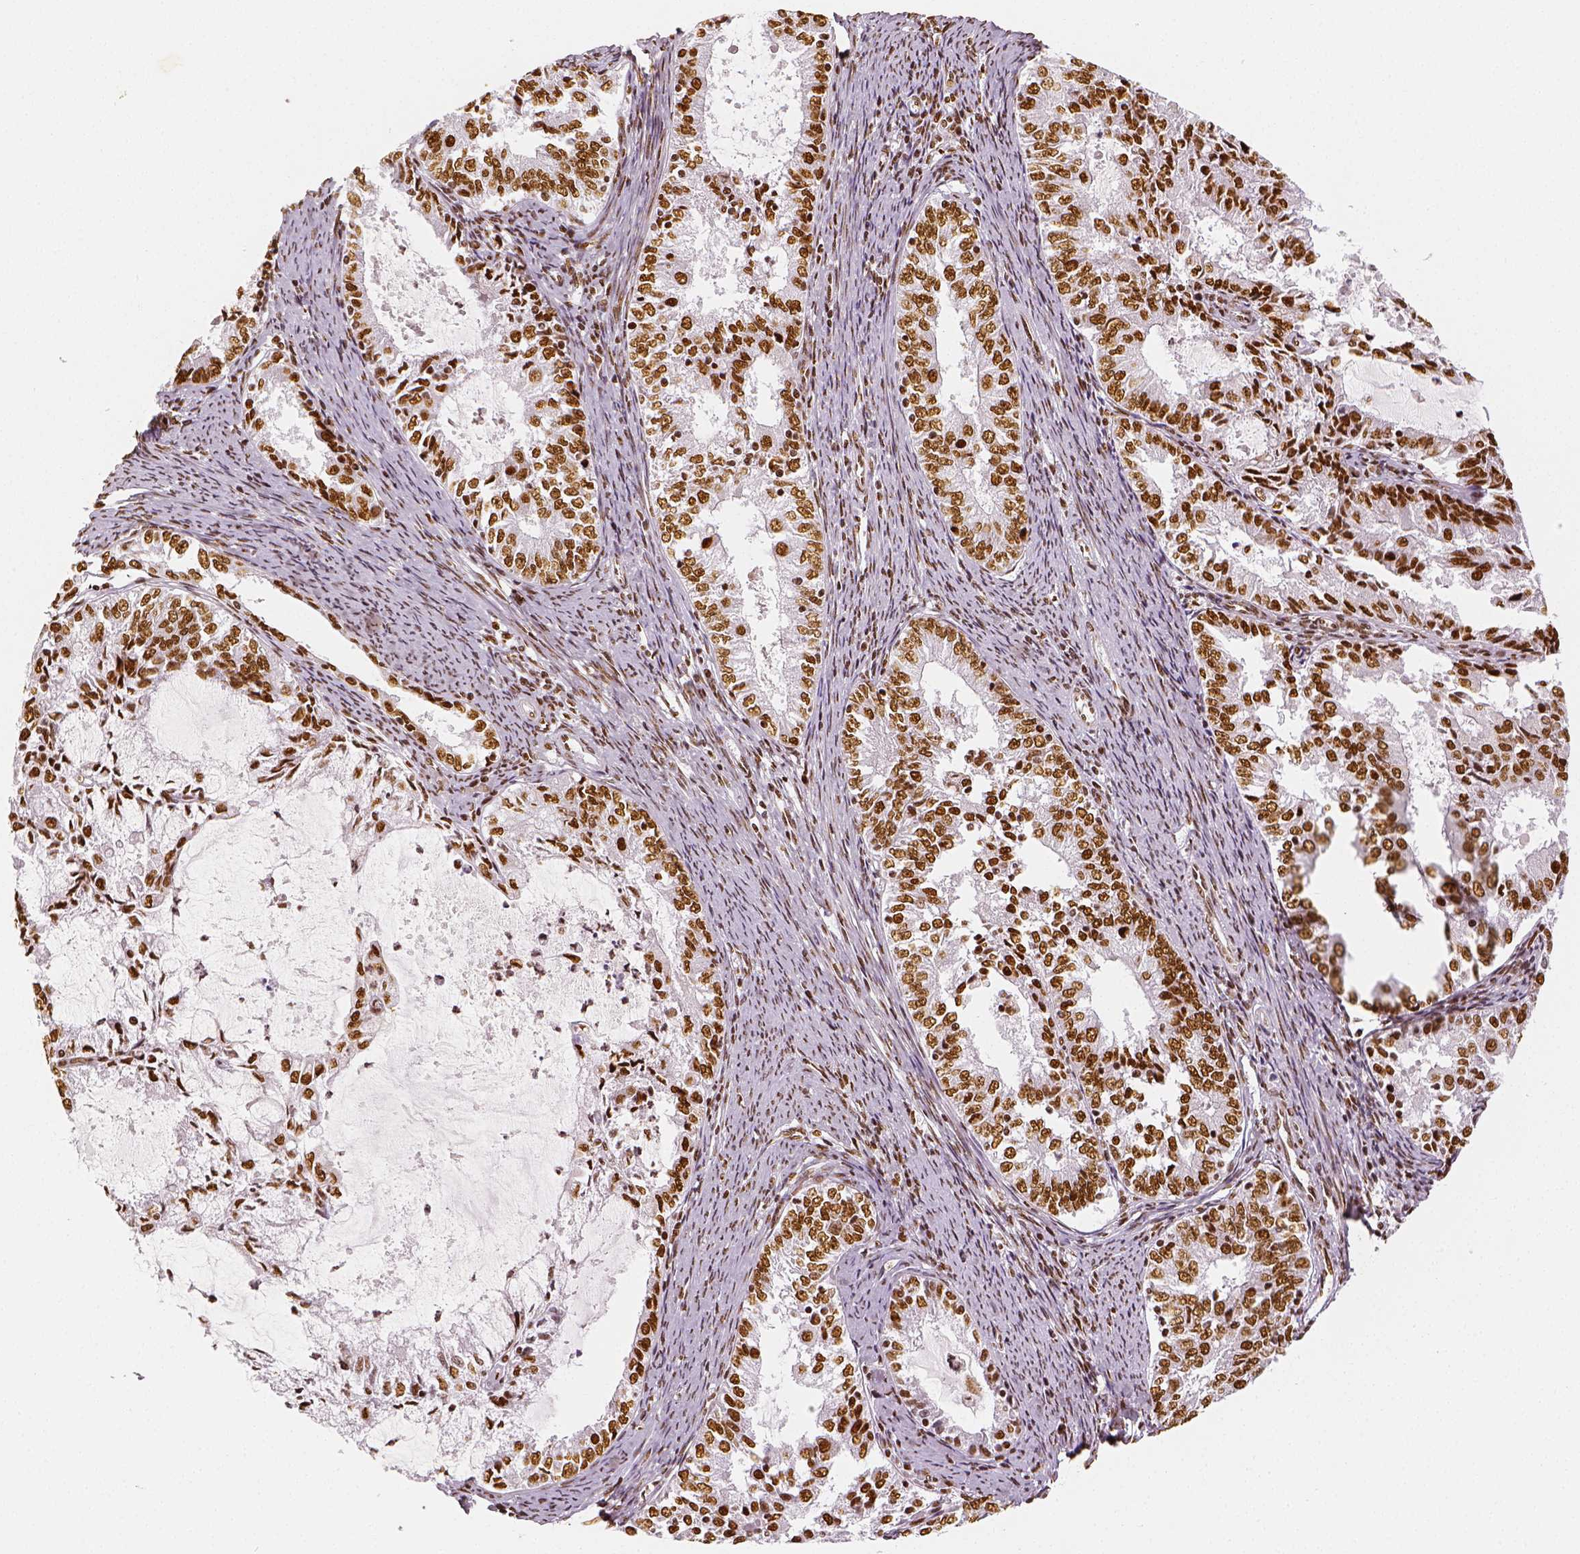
{"staining": {"intensity": "moderate", "quantity": ">75%", "location": "nuclear"}, "tissue": "endometrial cancer", "cell_type": "Tumor cells", "image_type": "cancer", "snomed": [{"axis": "morphology", "description": "Adenocarcinoma, NOS"}, {"axis": "topography", "description": "Endometrium"}], "caption": "Immunohistochemical staining of endometrial cancer shows medium levels of moderate nuclear staining in about >75% of tumor cells. (DAB (3,3'-diaminobenzidine) IHC, brown staining for protein, blue staining for nuclei).", "gene": "KDM5B", "patient": {"sex": "female", "age": 57}}